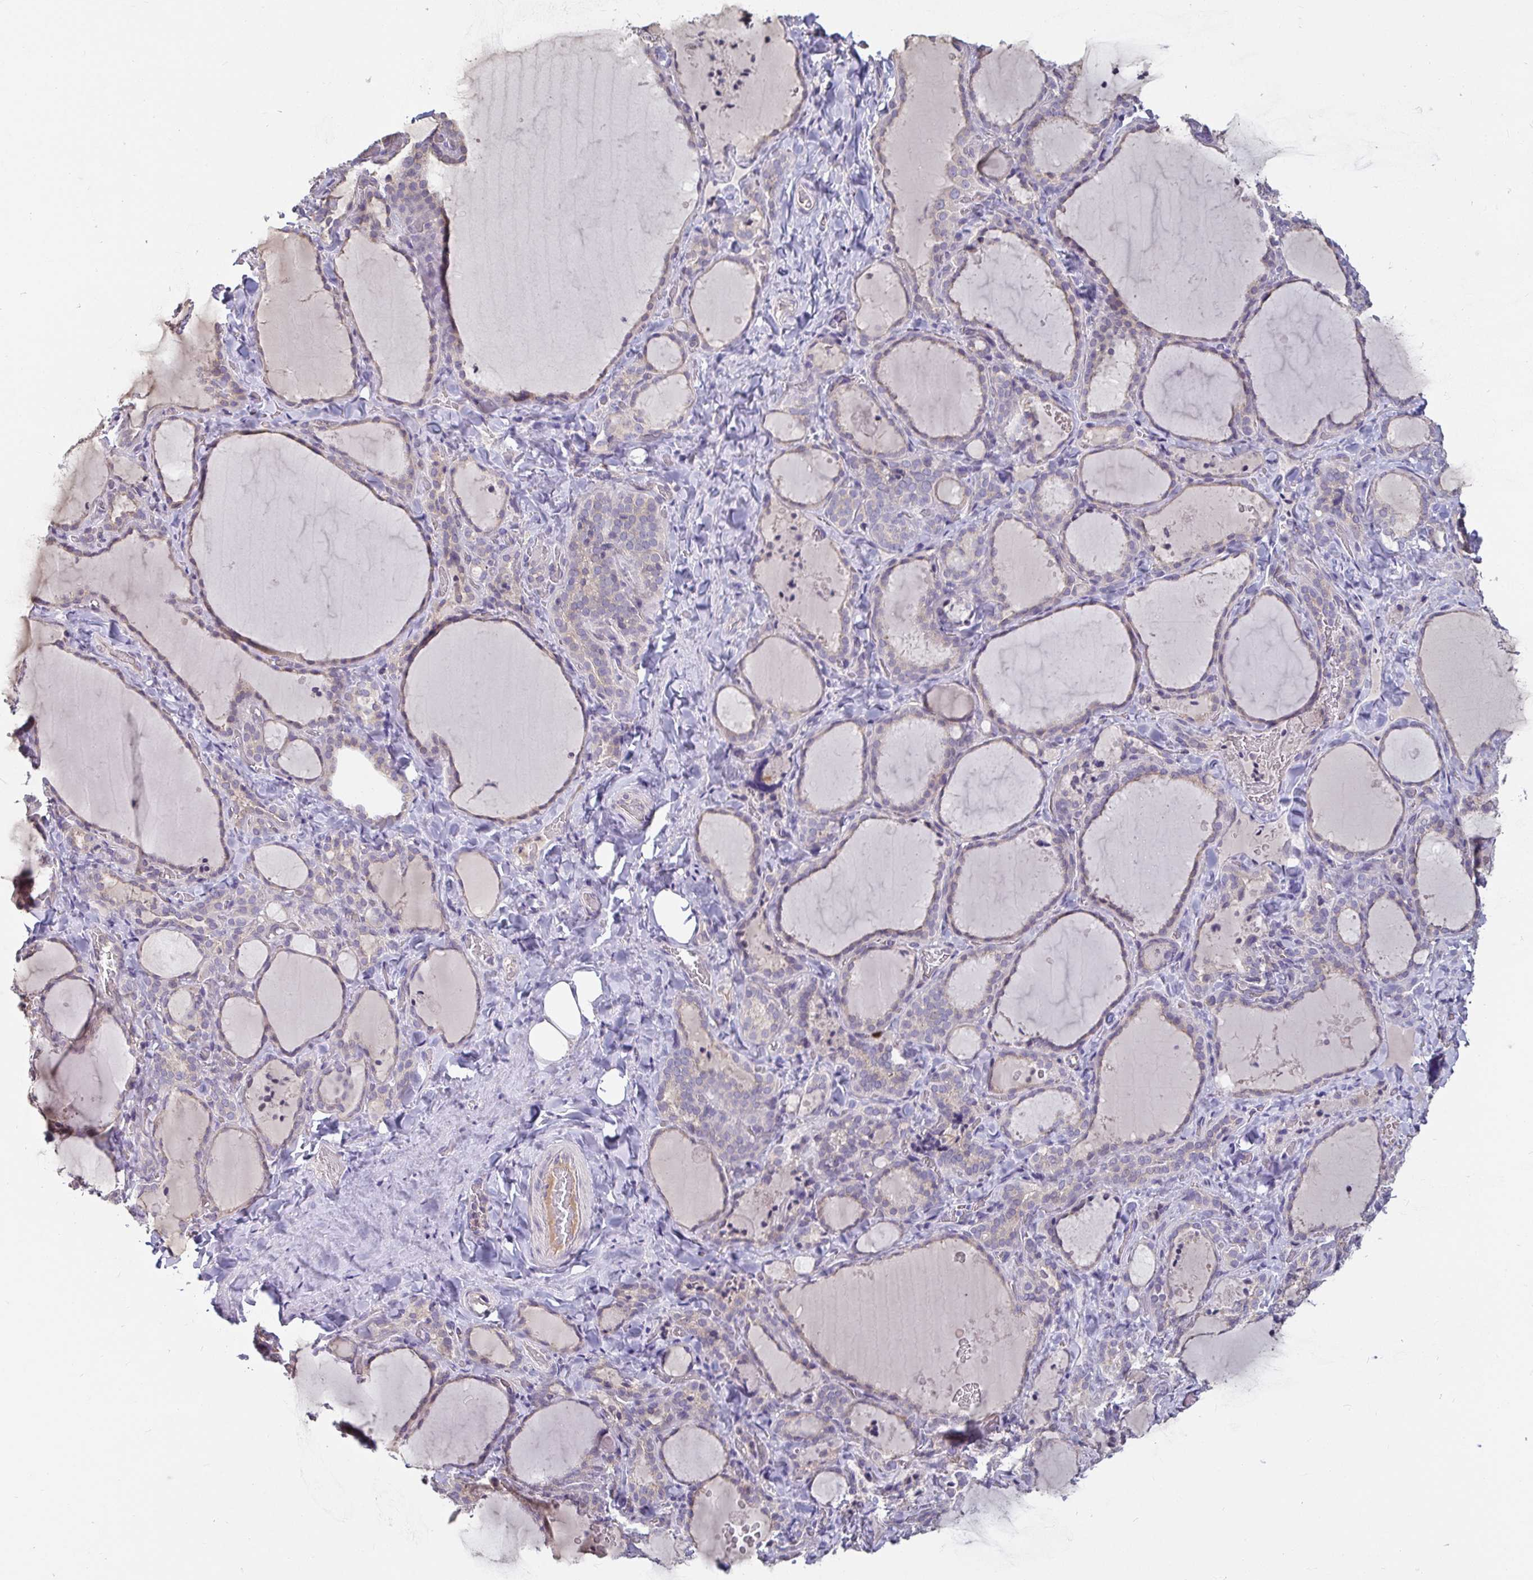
{"staining": {"intensity": "negative", "quantity": "none", "location": "none"}, "tissue": "thyroid gland", "cell_type": "Glandular cells", "image_type": "normal", "snomed": [{"axis": "morphology", "description": "Normal tissue, NOS"}, {"axis": "topography", "description": "Thyroid gland"}], "caption": "Thyroid gland stained for a protein using immunohistochemistry (IHC) exhibits no positivity glandular cells.", "gene": "ANLN", "patient": {"sex": "female", "age": 22}}